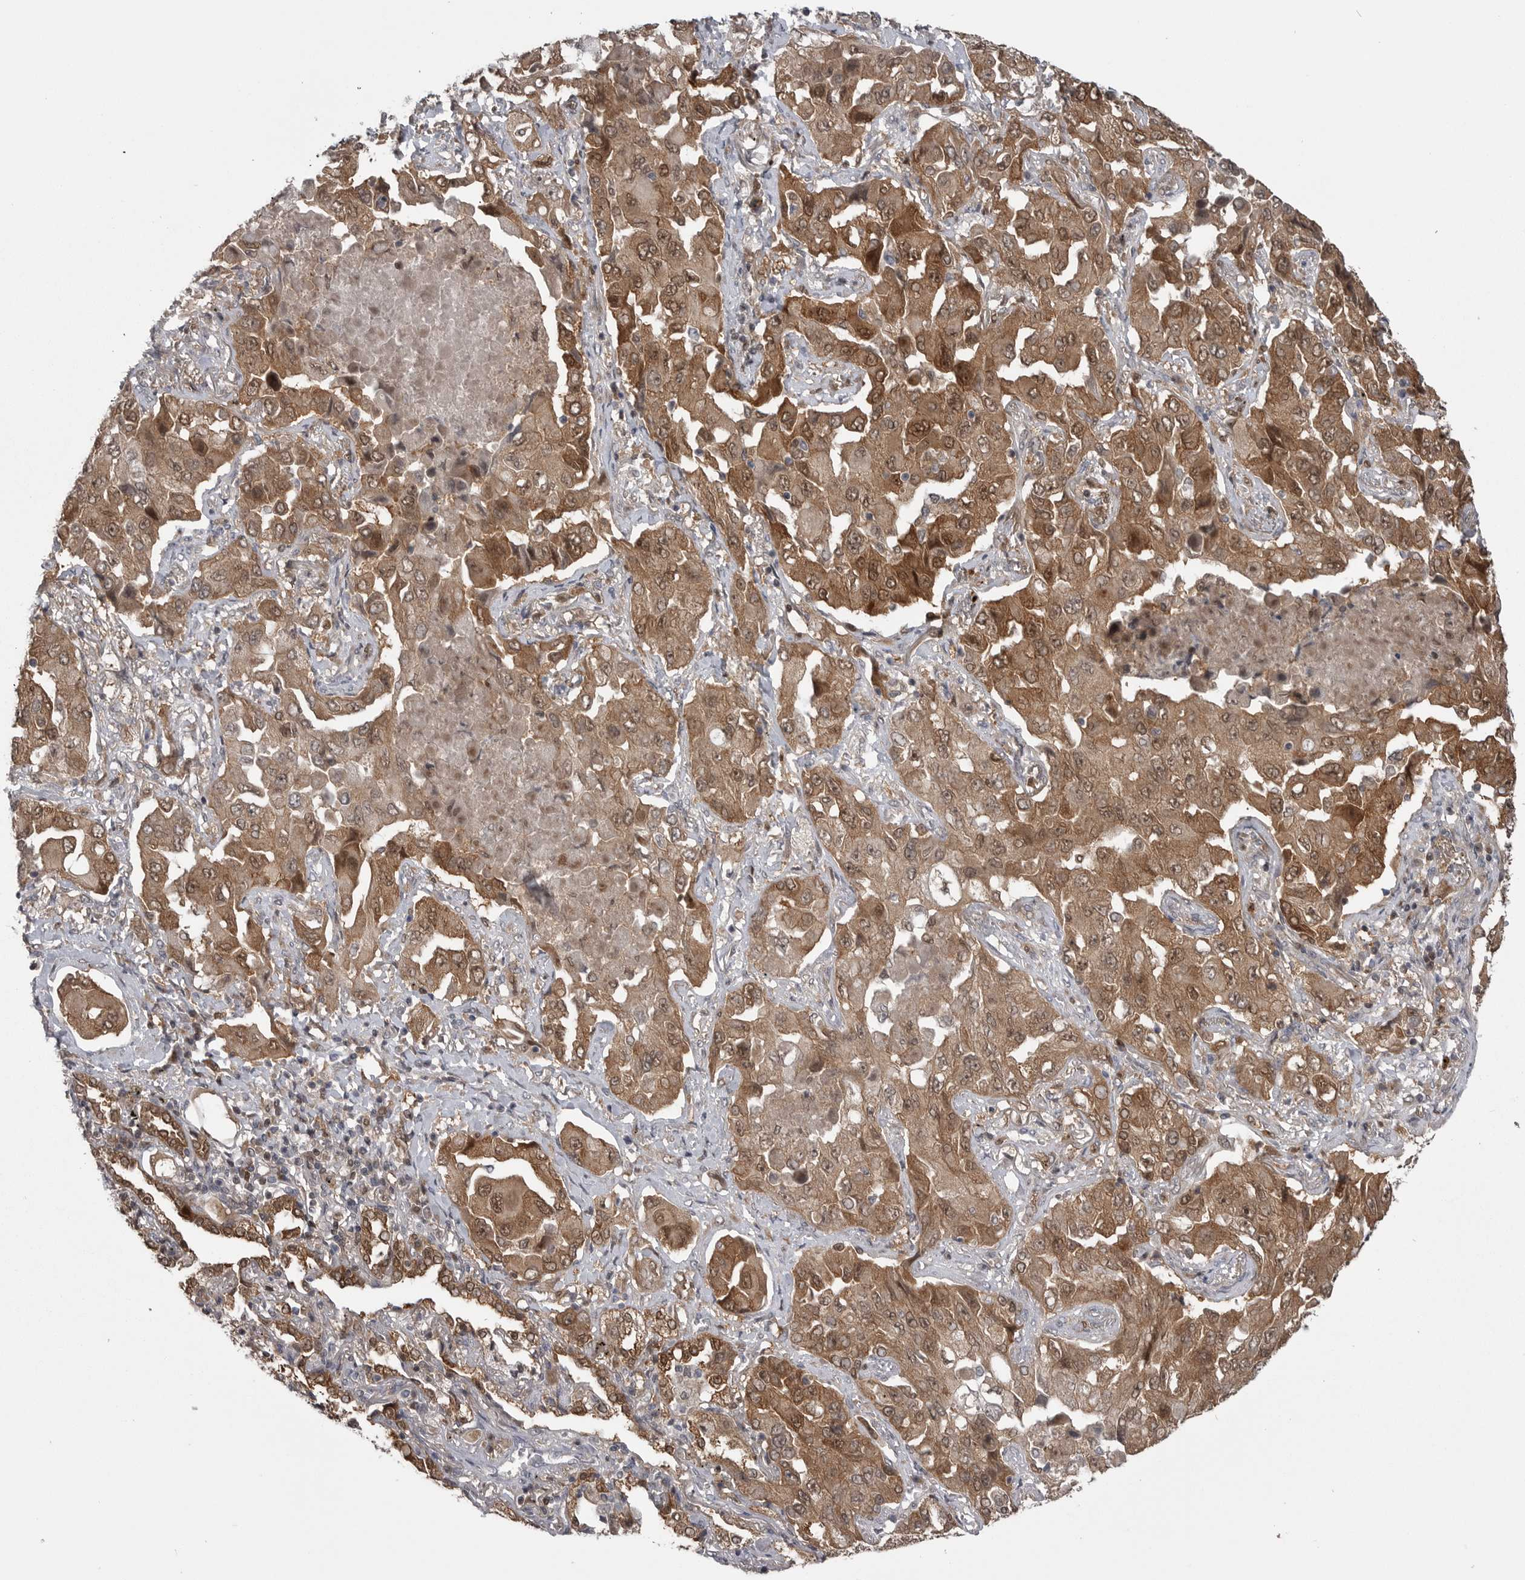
{"staining": {"intensity": "moderate", "quantity": ">75%", "location": "cytoplasmic/membranous,nuclear"}, "tissue": "lung cancer", "cell_type": "Tumor cells", "image_type": "cancer", "snomed": [{"axis": "morphology", "description": "Adenocarcinoma, NOS"}, {"axis": "topography", "description": "Lung"}], "caption": "Immunohistochemistry (DAB) staining of human lung cancer (adenocarcinoma) reveals moderate cytoplasmic/membranous and nuclear protein staining in approximately >75% of tumor cells.", "gene": "MAPK13", "patient": {"sex": "female", "age": 65}}